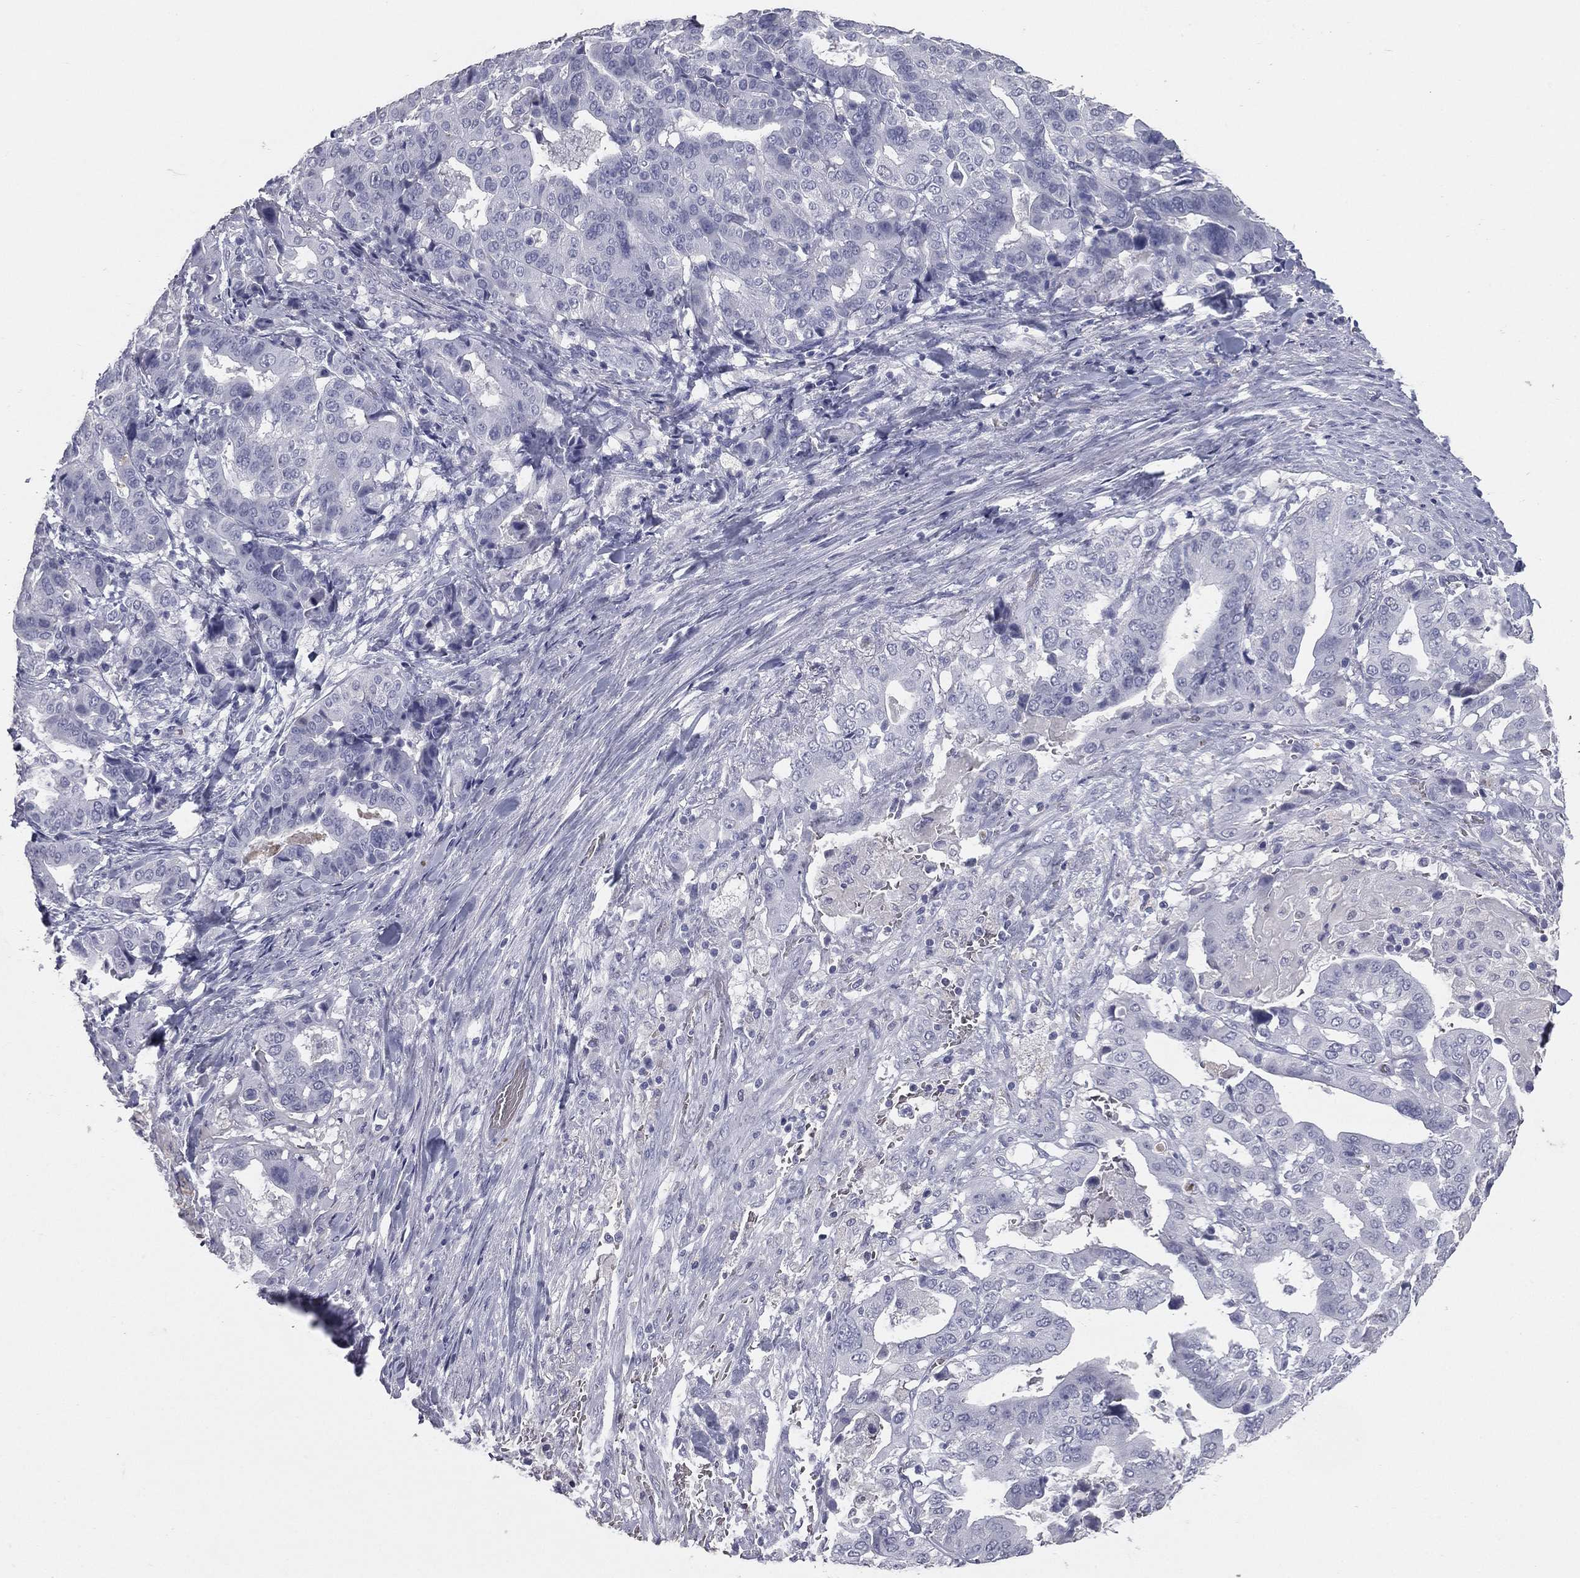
{"staining": {"intensity": "negative", "quantity": "none", "location": "none"}, "tissue": "stomach cancer", "cell_type": "Tumor cells", "image_type": "cancer", "snomed": [{"axis": "morphology", "description": "Adenocarcinoma, NOS"}, {"axis": "topography", "description": "Stomach"}], "caption": "This is a photomicrograph of immunohistochemistry (IHC) staining of stomach adenocarcinoma, which shows no staining in tumor cells.", "gene": "ESX1", "patient": {"sex": "male", "age": 48}}